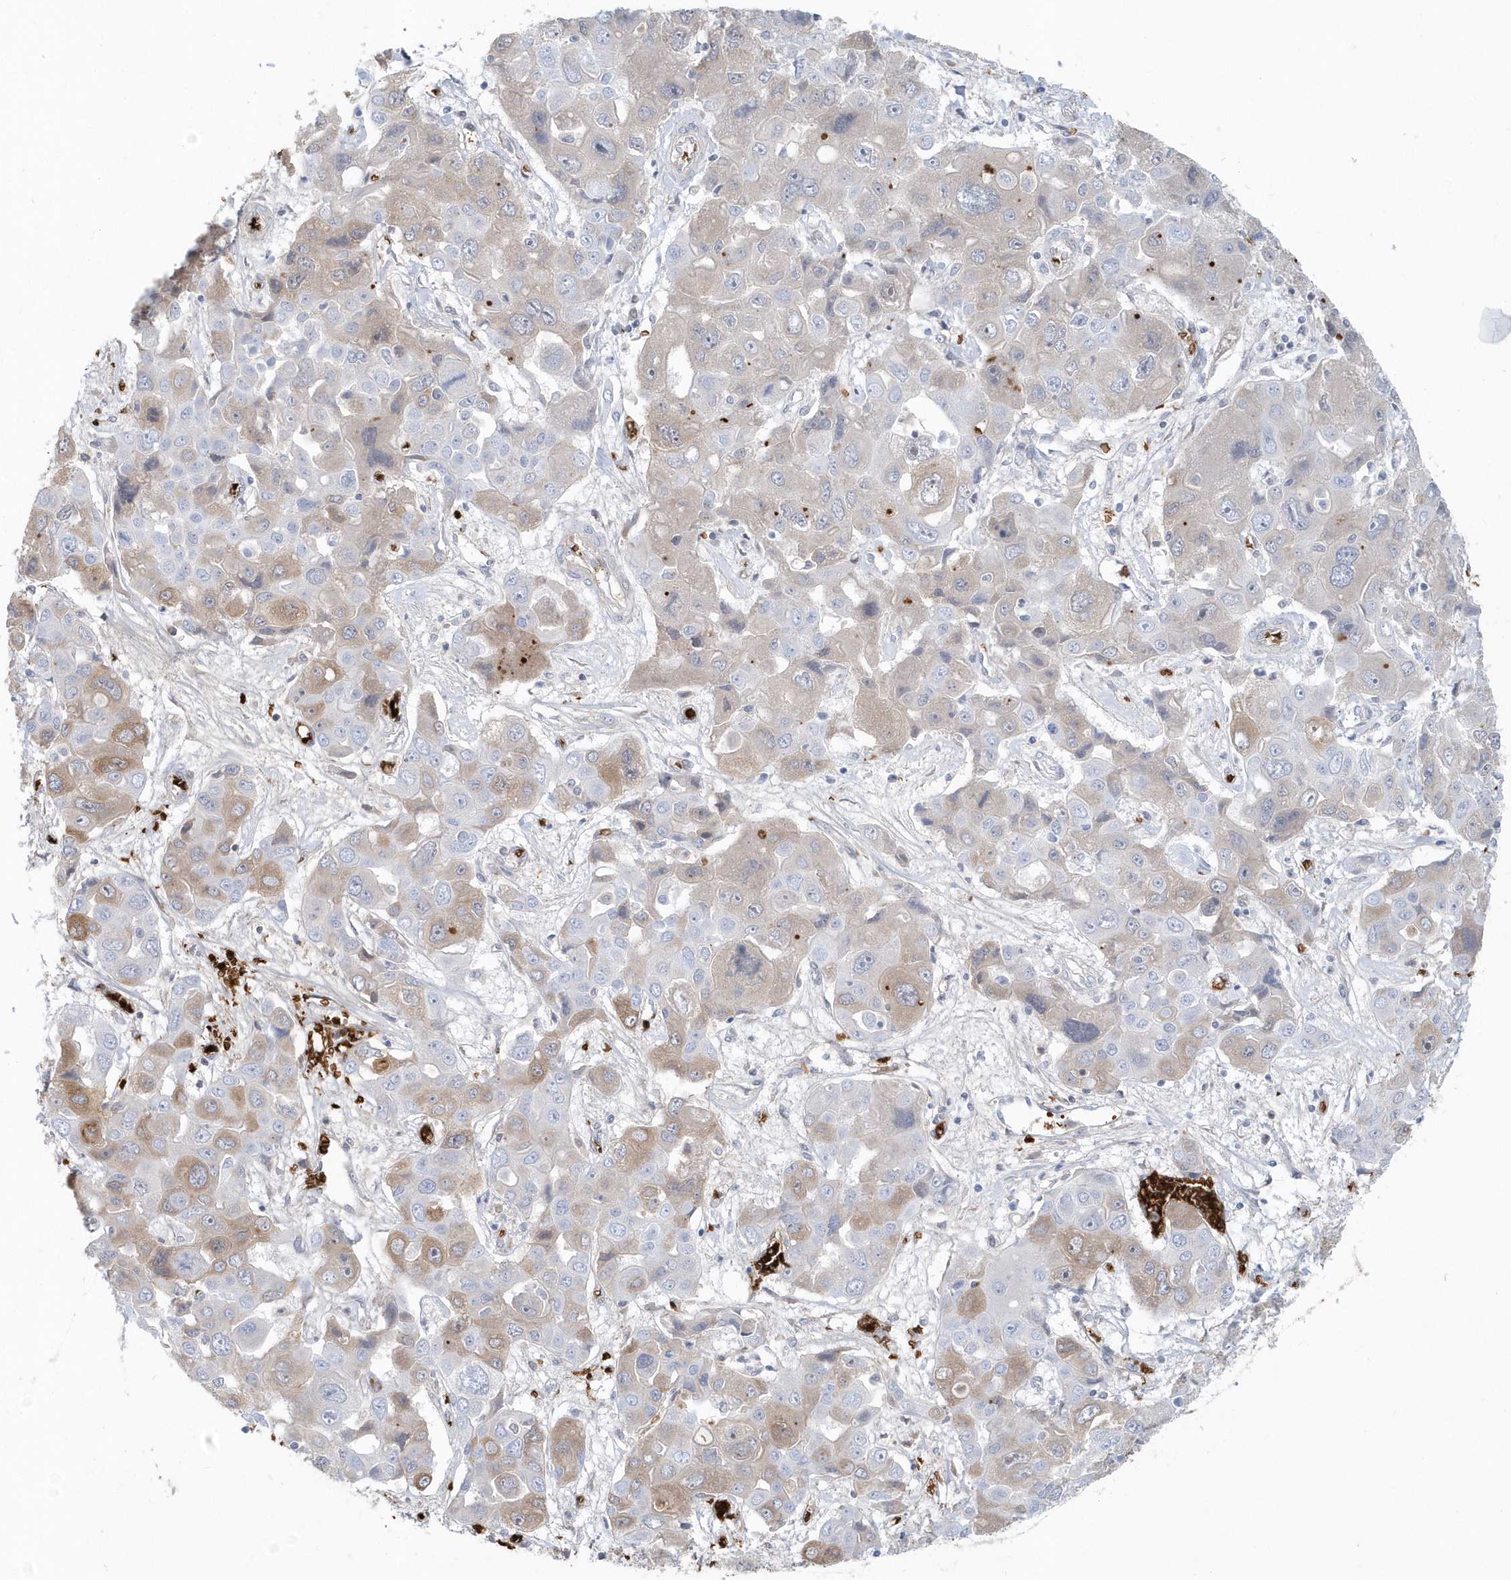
{"staining": {"intensity": "weak", "quantity": "<25%", "location": "cytoplasmic/membranous"}, "tissue": "liver cancer", "cell_type": "Tumor cells", "image_type": "cancer", "snomed": [{"axis": "morphology", "description": "Cholangiocarcinoma"}, {"axis": "topography", "description": "Liver"}], "caption": "IHC photomicrograph of liver cancer (cholangiocarcinoma) stained for a protein (brown), which demonstrates no expression in tumor cells.", "gene": "HBA2", "patient": {"sex": "male", "age": 67}}